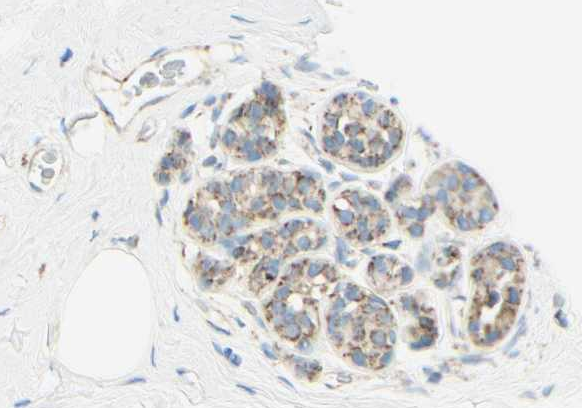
{"staining": {"intensity": "negative", "quantity": "none", "location": "none"}, "tissue": "breast", "cell_type": "Adipocytes", "image_type": "normal", "snomed": [{"axis": "morphology", "description": "Normal tissue, NOS"}, {"axis": "topography", "description": "Breast"}], "caption": "Micrograph shows no protein positivity in adipocytes of normal breast. (DAB (3,3'-diaminobenzidine) IHC, high magnification).", "gene": "ARMC10", "patient": {"sex": "female", "age": 75}}